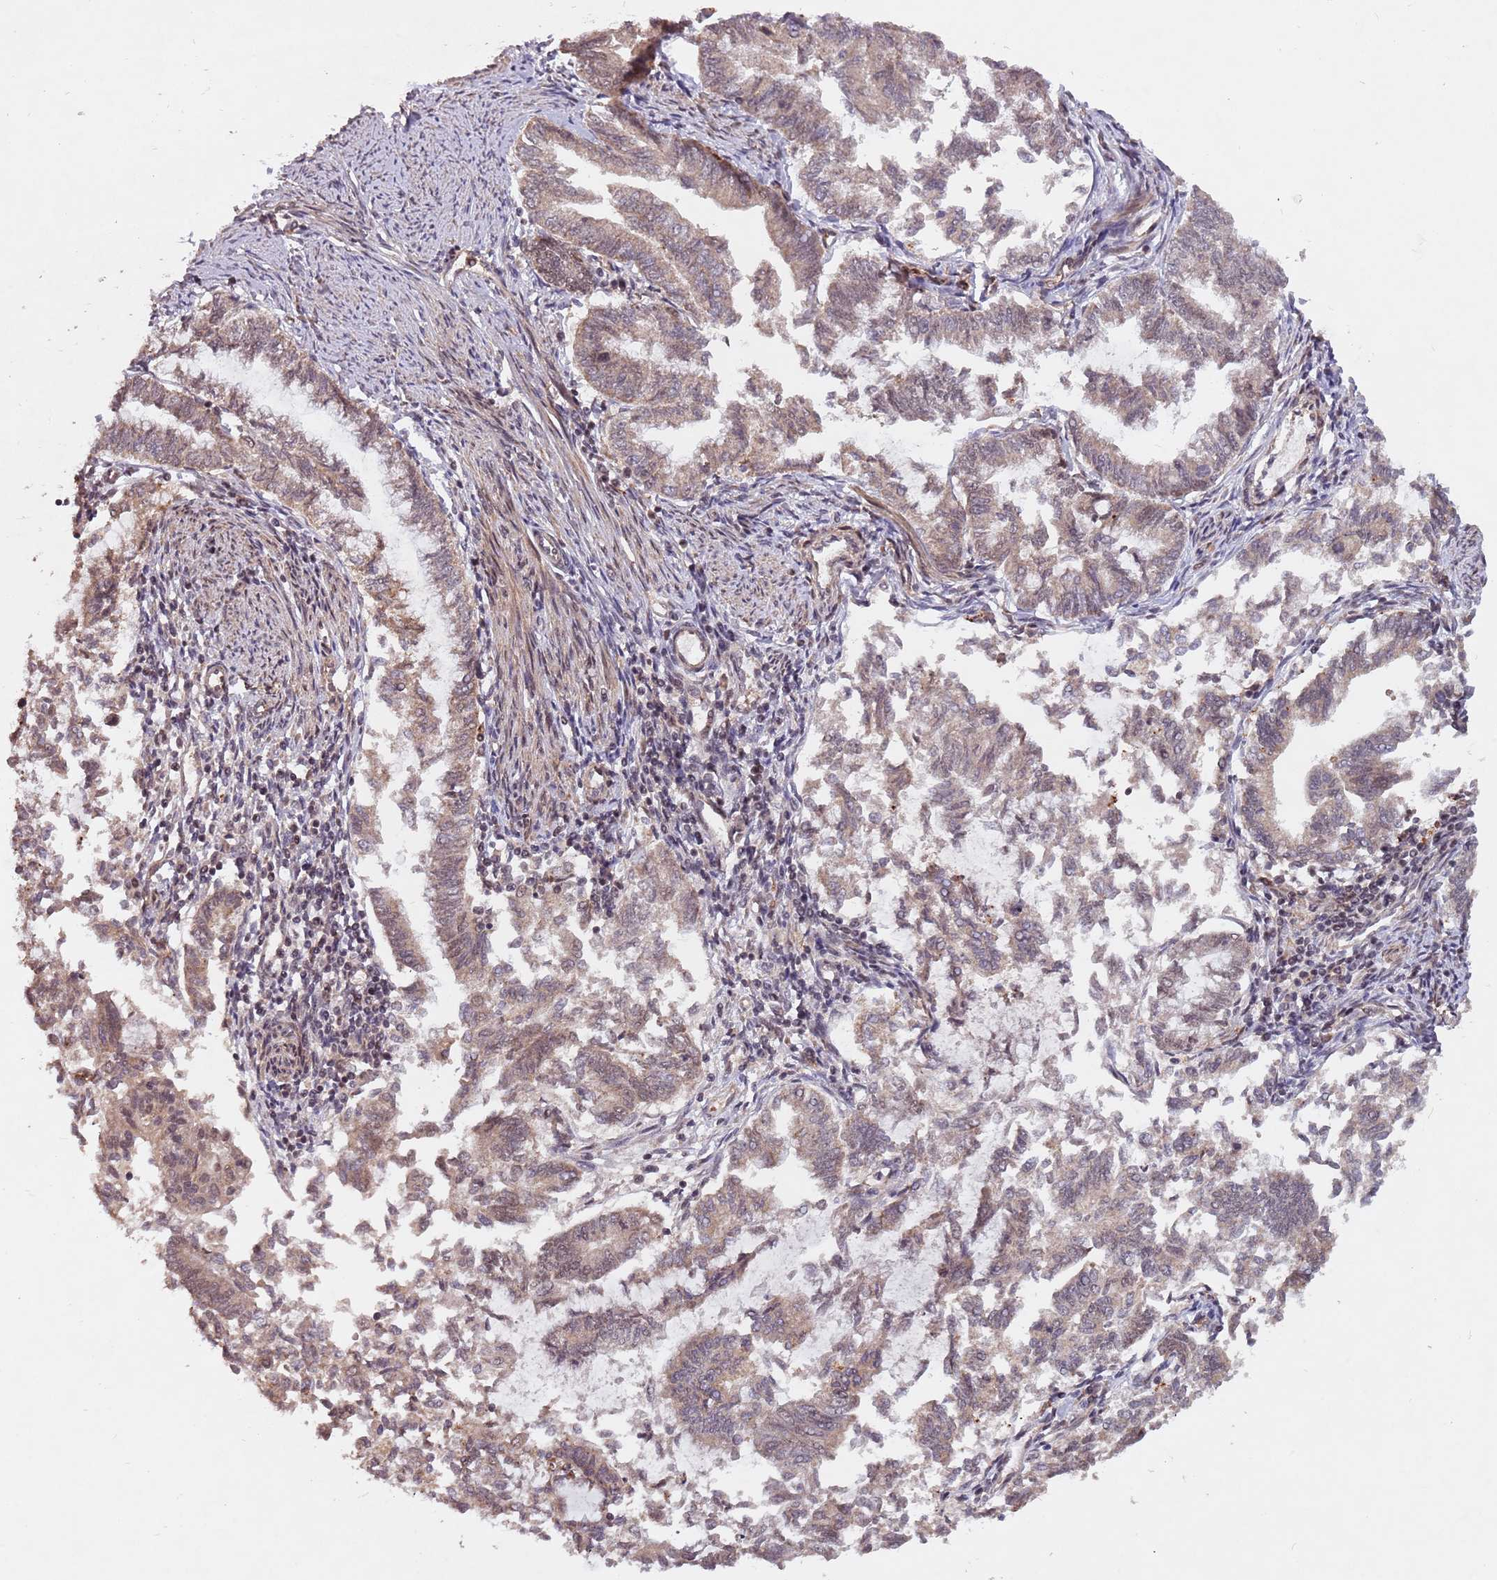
{"staining": {"intensity": "weak", "quantity": ">75%", "location": "cytoplasmic/membranous"}, "tissue": "endometrial cancer", "cell_type": "Tumor cells", "image_type": "cancer", "snomed": [{"axis": "morphology", "description": "Adenocarcinoma, NOS"}, {"axis": "topography", "description": "Endometrium"}], "caption": "Adenocarcinoma (endometrial) was stained to show a protein in brown. There is low levels of weak cytoplasmic/membranous staining in about >75% of tumor cells. (DAB (3,3'-diaminobenzidine) IHC with brightfield microscopy, high magnification).", "gene": "SUDS3", "patient": {"sex": "female", "age": 79}}